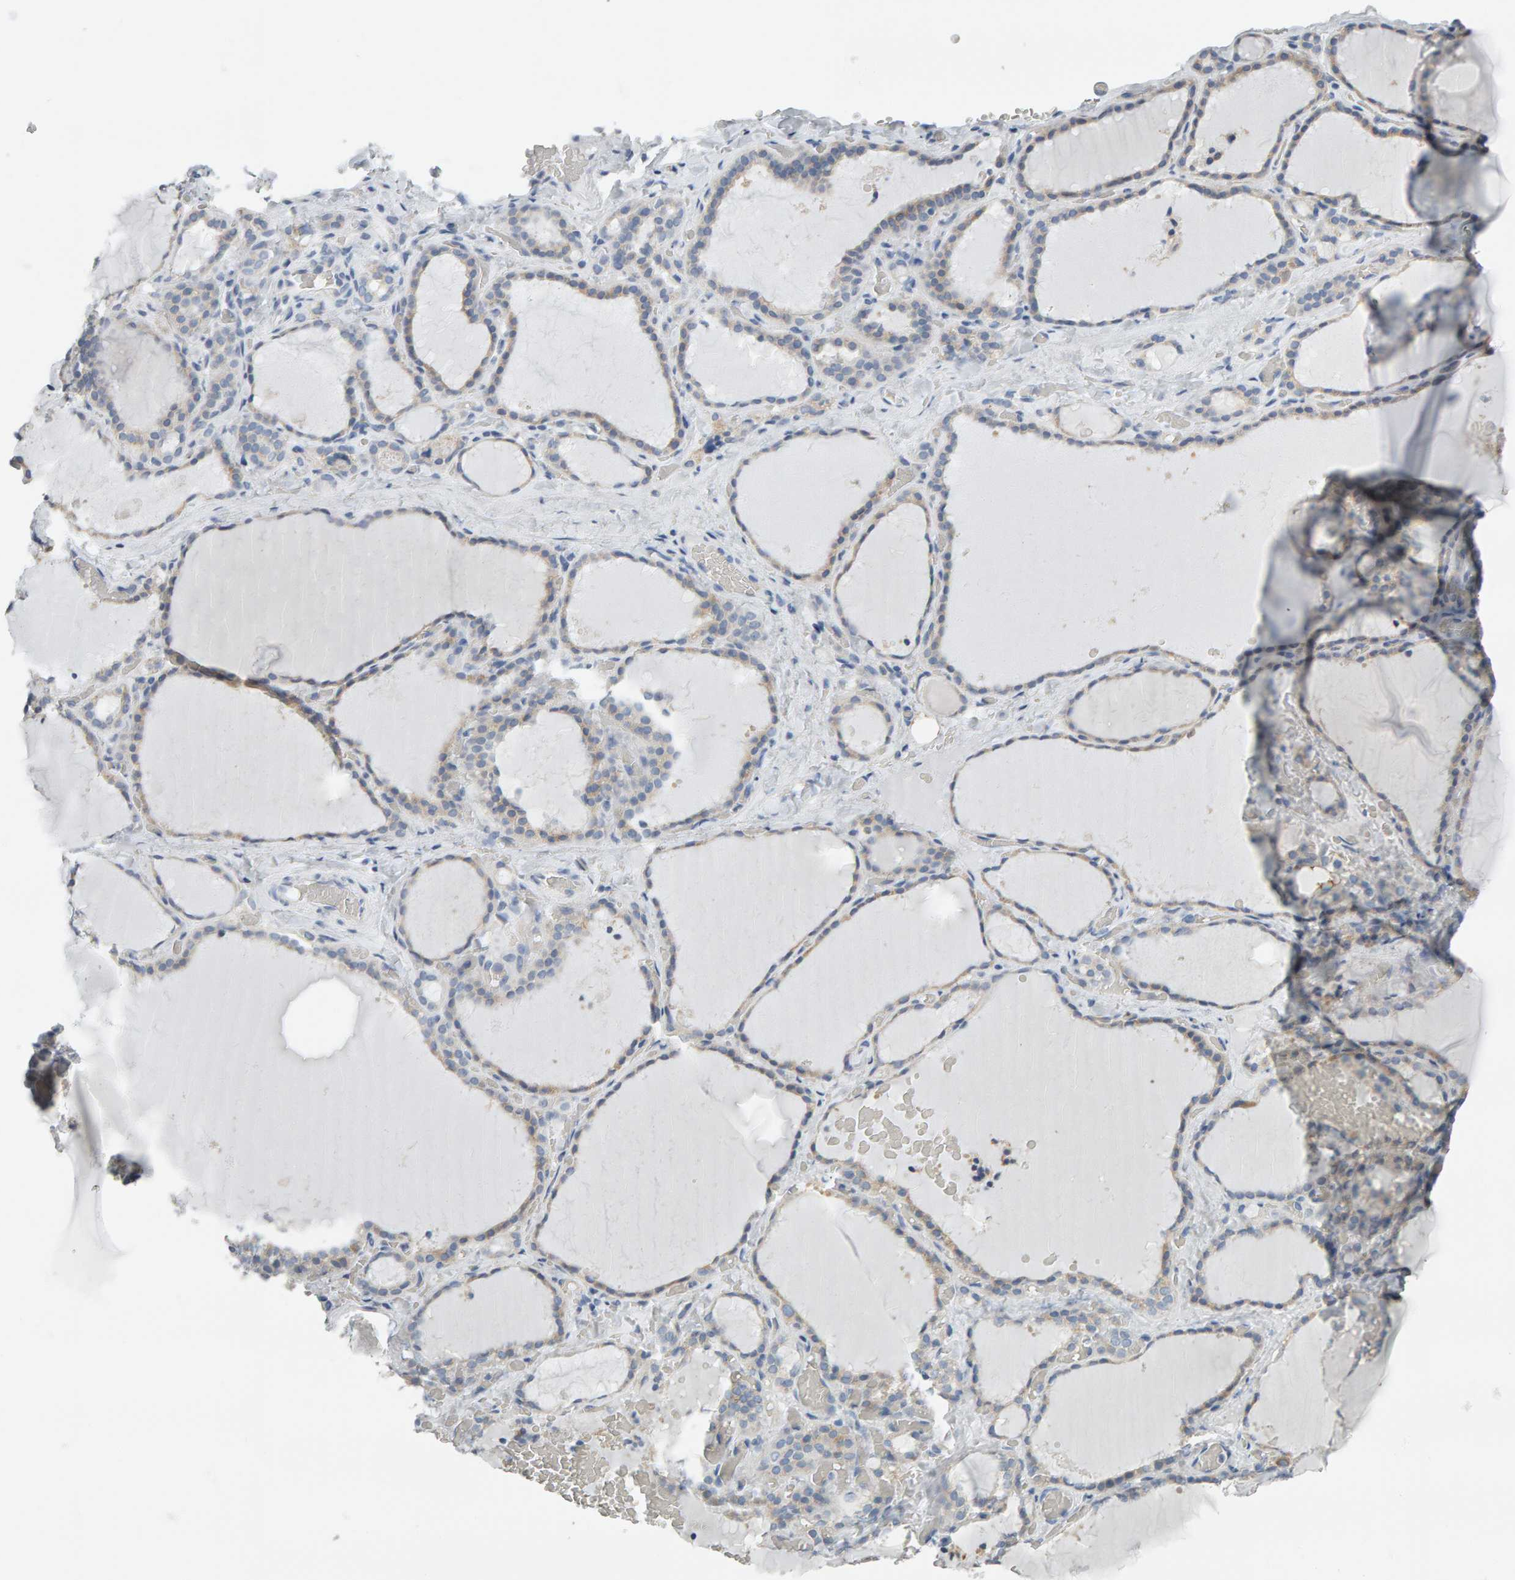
{"staining": {"intensity": "weak", "quantity": ">75%", "location": "cytoplasmic/membranous"}, "tissue": "thyroid gland", "cell_type": "Glandular cells", "image_type": "normal", "snomed": [{"axis": "morphology", "description": "Normal tissue, NOS"}, {"axis": "topography", "description": "Thyroid gland"}], "caption": "Unremarkable thyroid gland shows weak cytoplasmic/membranous staining in approximately >75% of glandular cells, visualized by immunohistochemistry. The staining is performed using DAB brown chromogen to label protein expression. The nuclei are counter-stained blue using hematoxylin.", "gene": "ADHFE1", "patient": {"sex": "female", "age": 22}}